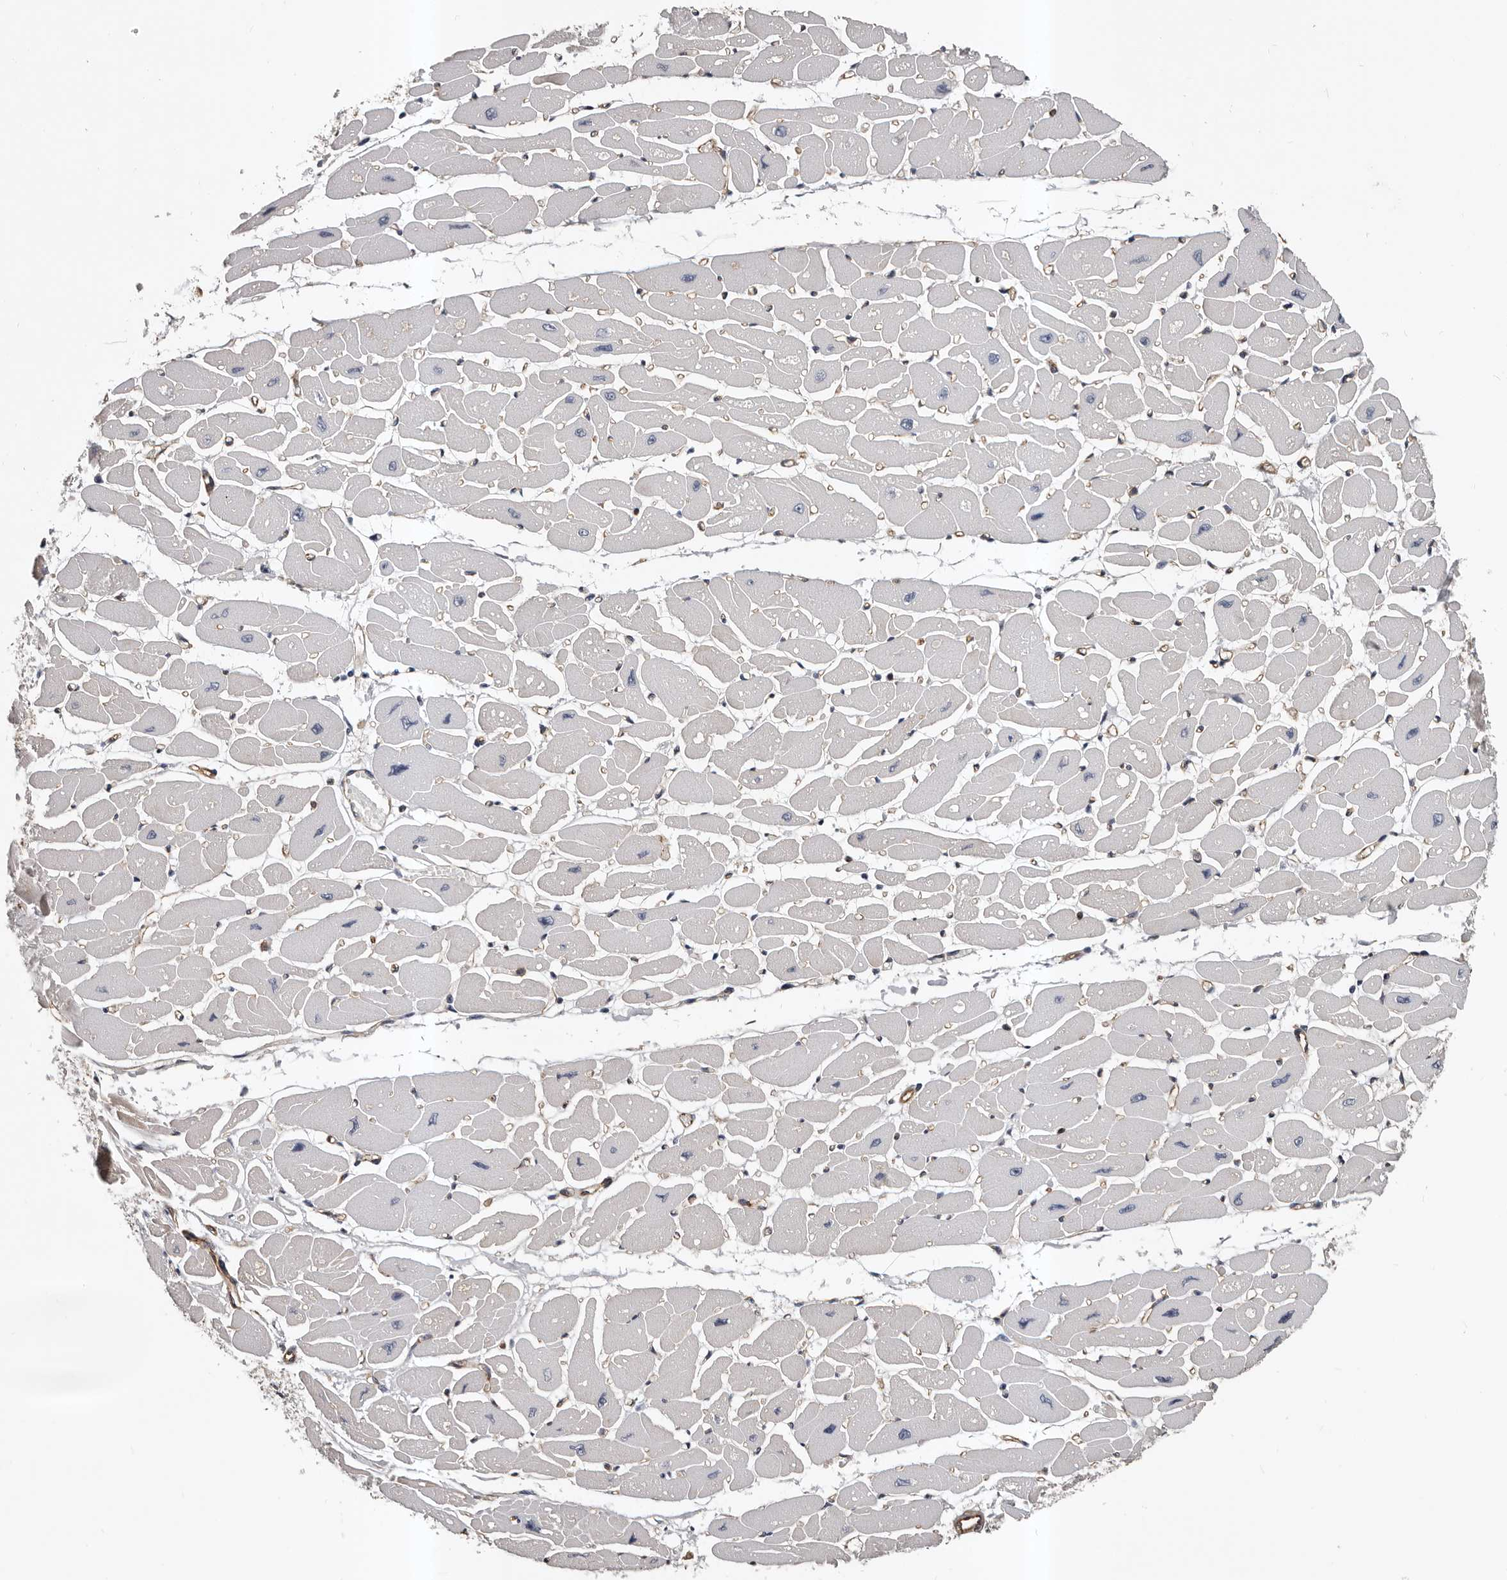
{"staining": {"intensity": "negative", "quantity": "none", "location": "none"}, "tissue": "heart muscle", "cell_type": "Cardiomyocytes", "image_type": "normal", "snomed": [{"axis": "morphology", "description": "Normal tissue, NOS"}, {"axis": "topography", "description": "Heart"}], "caption": "Heart muscle was stained to show a protein in brown. There is no significant staining in cardiomyocytes. Brightfield microscopy of immunohistochemistry stained with DAB (brown) and hematoxylin (blue), captured at high magnification.", "gene": "PNRC2", "patient": {"sex": "female", "age": 54}}